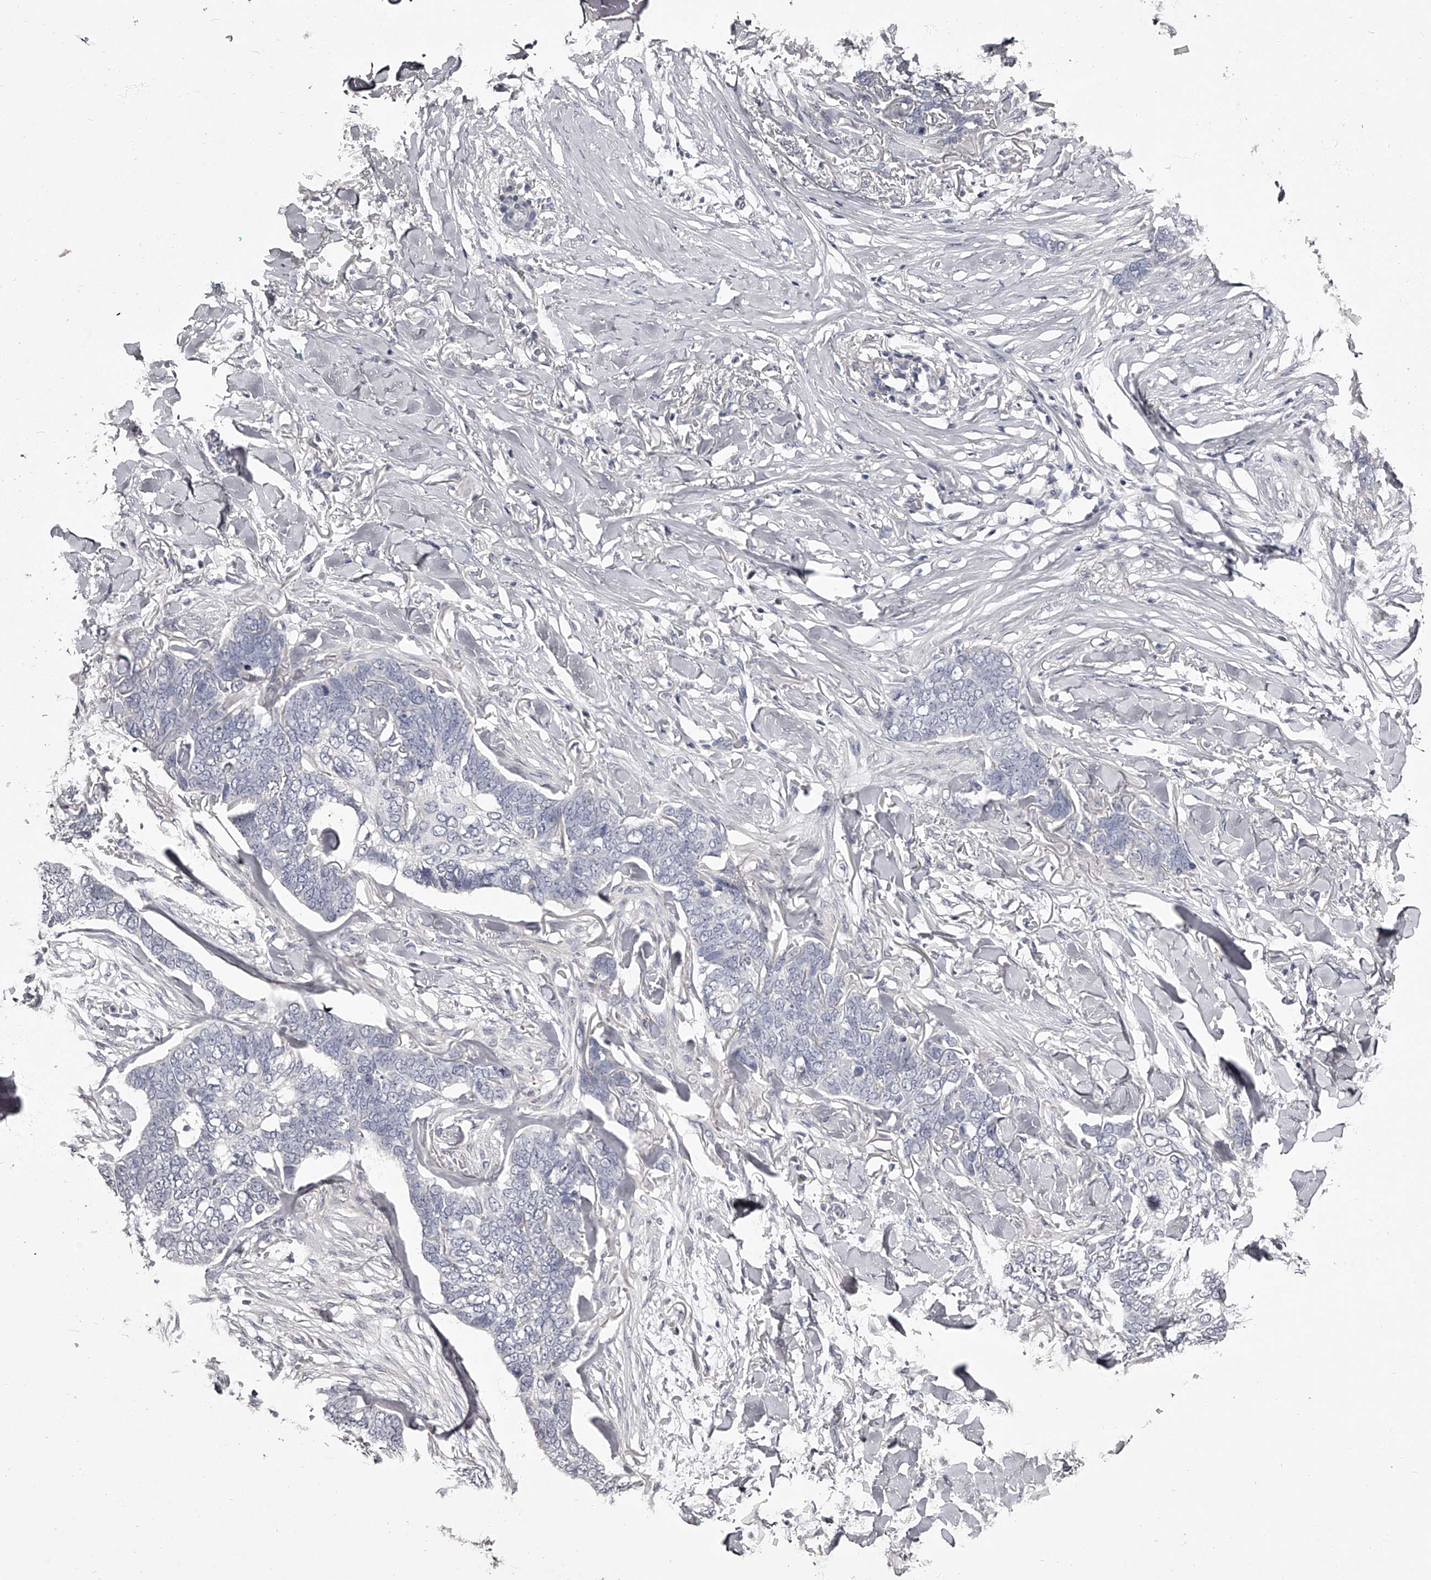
{"staining": {"intensity": "negative", "quantity": "none", "location": "none"}, "tissue": "skin cancer", "cell_type": "Tumor cells", "image_type": "cancer", "snomed": [{"axis": "morphology", "description": "Normal tissue, NOS"}, {"axis": "morphology", "description": "Basal cell carcinoma"}, {"axis": "topography", "description": "Skin"}], "caption": "The histopathology image displays no staining of tumor cells in skin cancer (basal cell carcinoma).", "gene": "NT5DC1", "patient": {"sex": "male", "age": 77}}